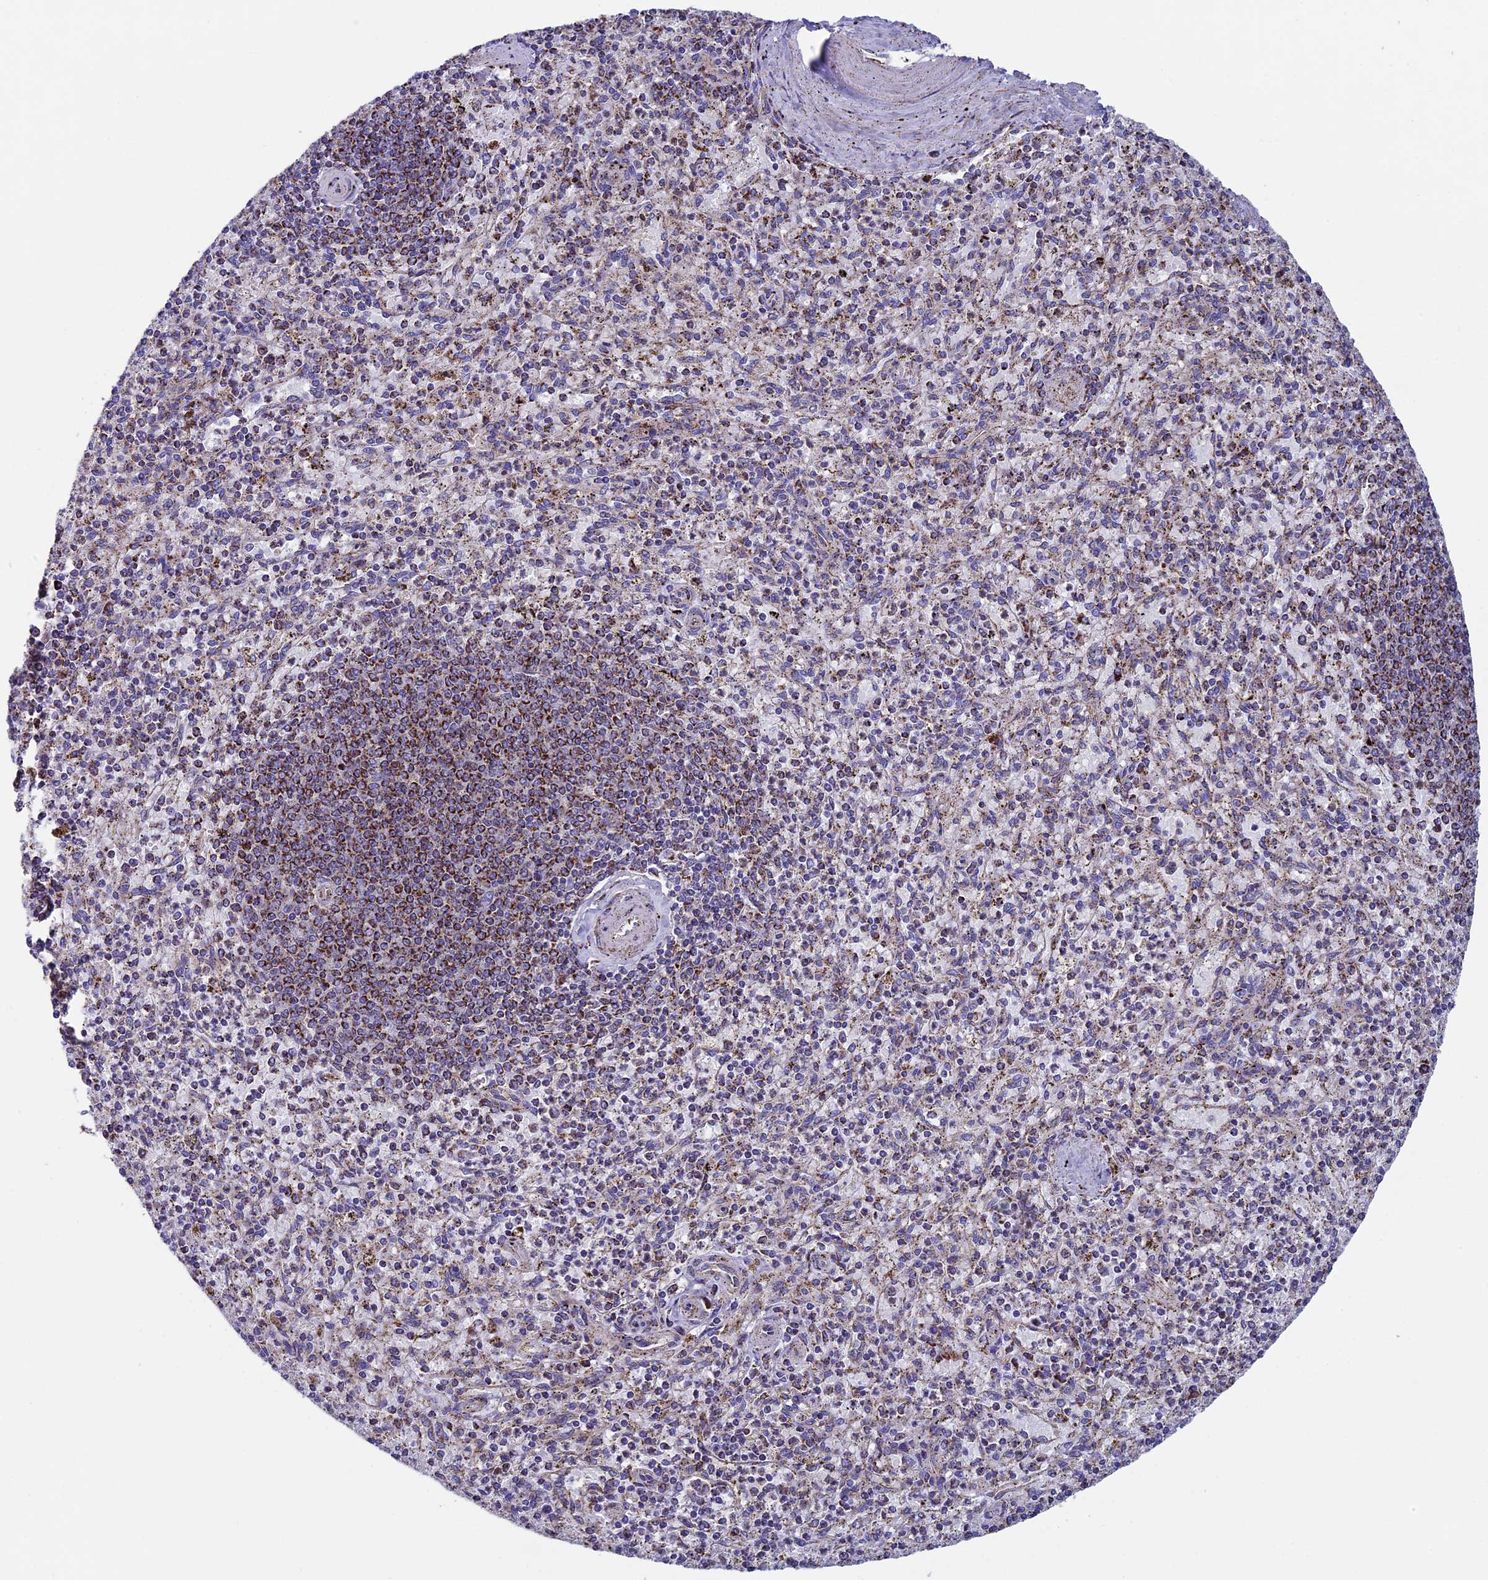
{"staining": {"intensity": "moderate", "quantity": "25%-75%", "location": "cytoplasmic/membranous"}, "tissue": "spleen", "cell_type": "Cells in red pulp", "image_type": "normal", "snomed": [{"axis": "morphology", "description": "Normal tissue, NOS"}, {"axis": "topography", "description": "Spleen"}], "caption": "A high-resolution image shows IHC staining of unremarkable spleen, which demonstrates moderate cytoplasmic/membranous expression in about 25%-75% of cells in red pulp. The staining is performed using DAB (3,3'-diaminobenzidine) brown chromogen to label protein expression. The nuclei are counter-stained blue using hematoxylin.", "gene": "UQCRFS1", "patient": {"sex": "male", "age": 72}}